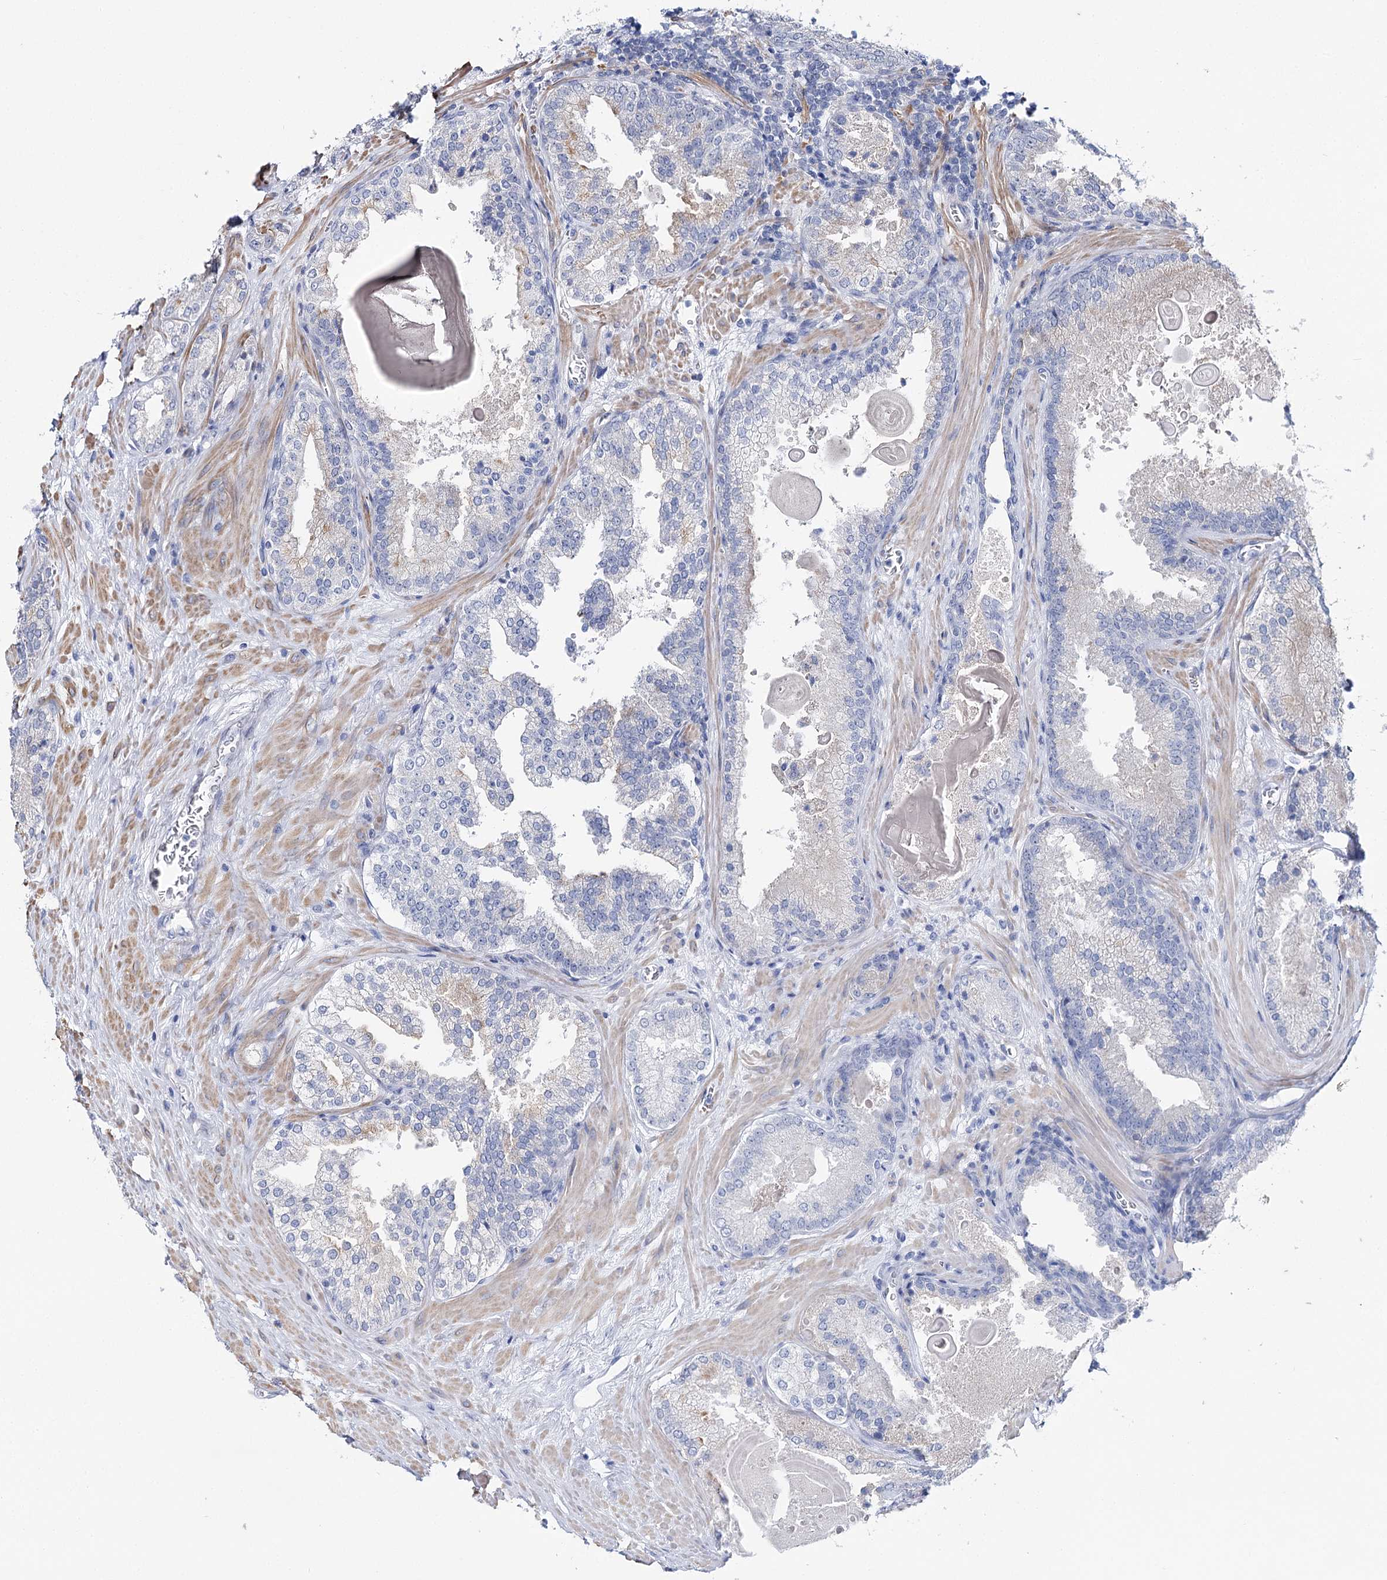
{"staining": {"intensity": "negative", "quantity": "none", "location": "none"}, "tissue": "prostate cancer", "cell_type": "Tumor cells", "image_type": "cancer", "snomed": [{"axis": "morphology", "description": "Adenocarcinoma, Low grade"}, {"axis": "topography", "description": "Prostate"}], "caption": "A histopathology image of human prostate cancer (adenocarcinoma (low-grade)) is negative for staining in tumor cells. (Brightfield microscopy of DAB (3,3'-diaminobenzidine) immunohistochemistry at high magnification).", "gene": "AGXT2", "patient": {"sex": "male", "age": 74}}